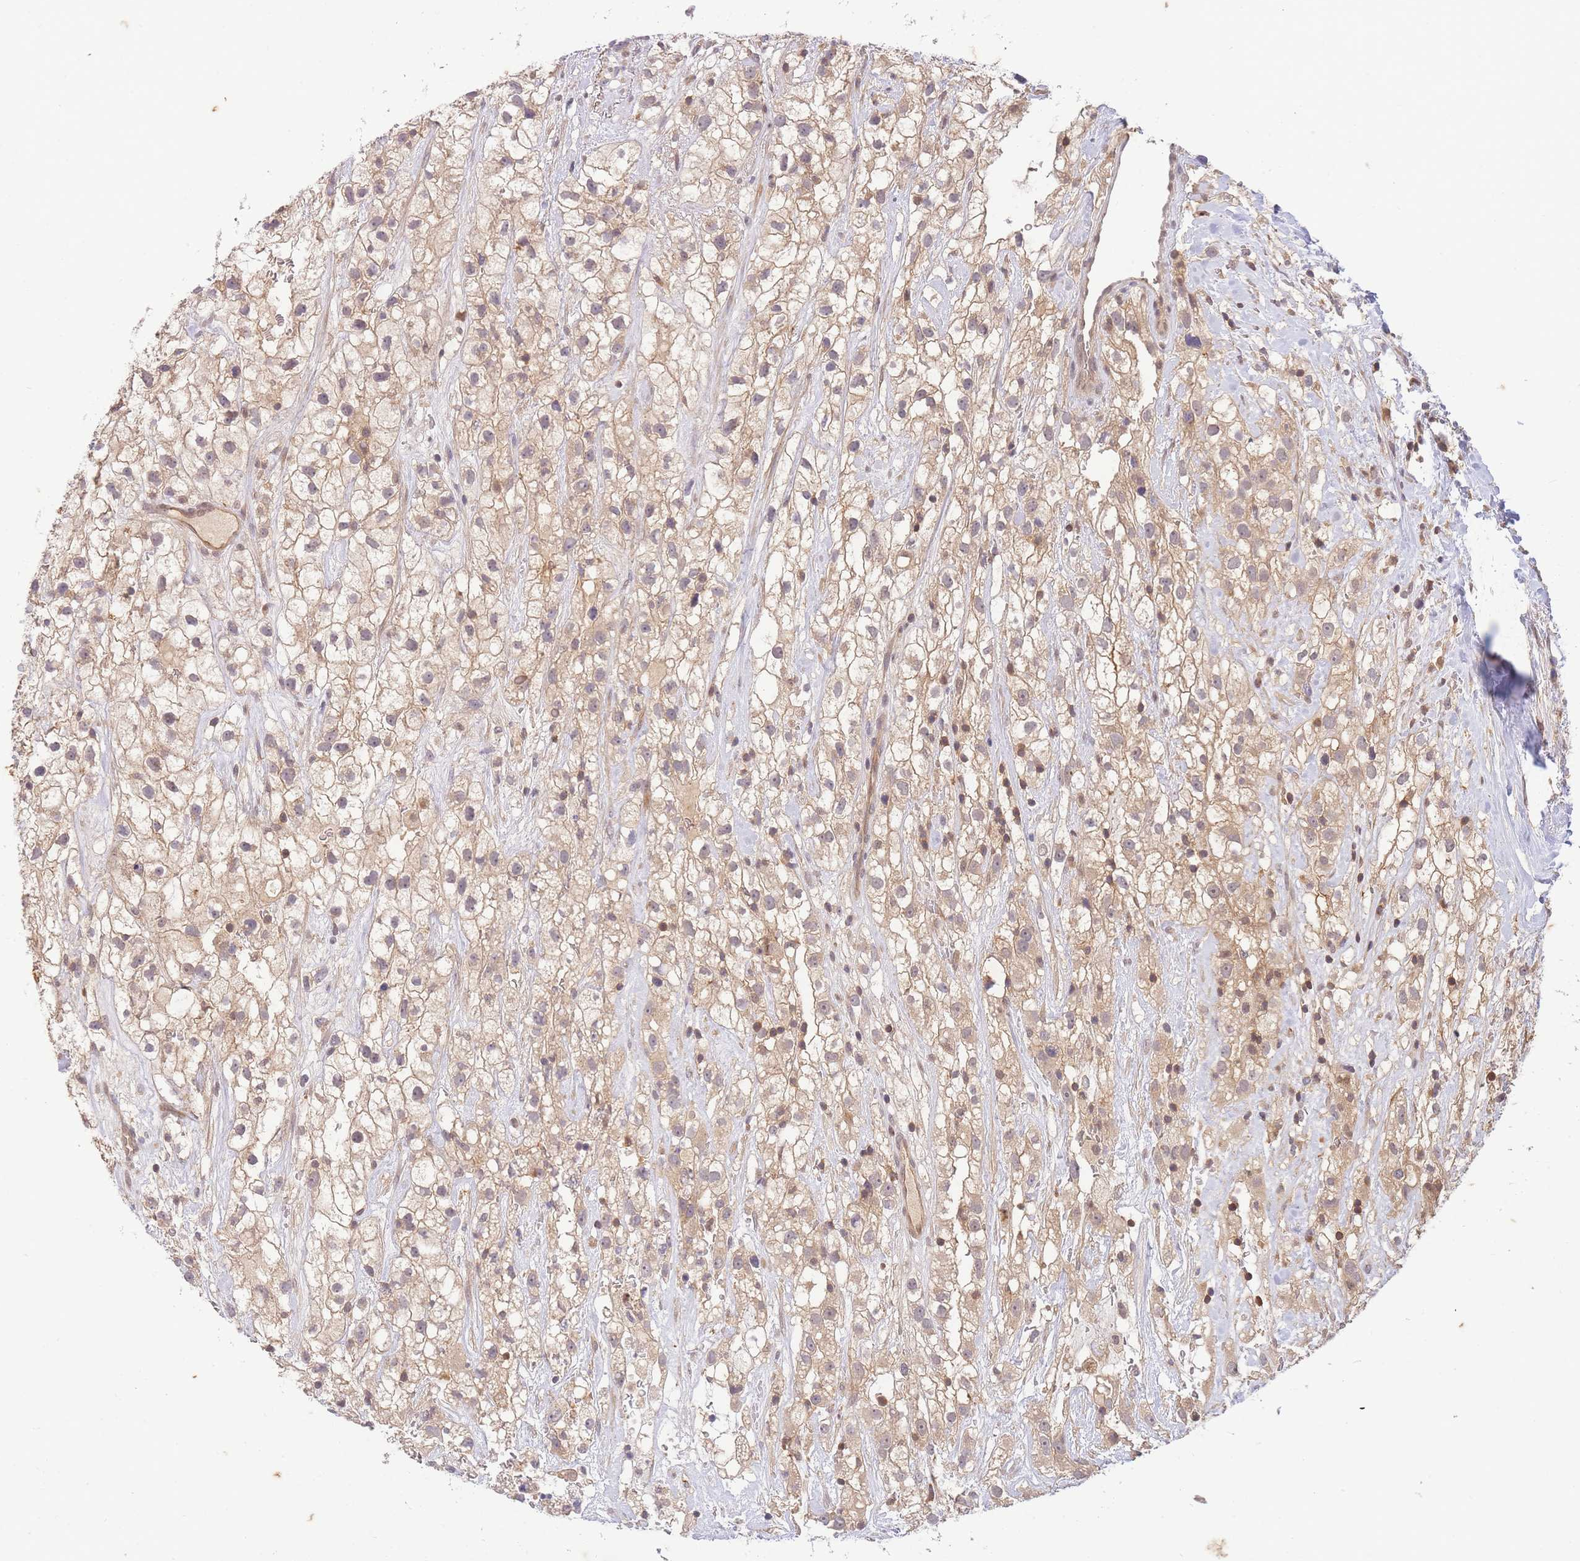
{"staining": {"intensity": "weak", "quantity": ">75%", "location": "cytoplasmic/membranous"}, "tissue": "renal cancer", "cell_type": "Tumor cells", "image_type": "cancer", "snomed": [{"axis": "morphology", "description": "Adenocarcinoma, NOS"}, {"axis": "topography", "description": "Kidney"}], "caption": "Renal cancer stained with DAB immunohistochemistry (IHC) displays low levels of weak cytoplasmic/membranous staining in approximately >75% of tumor cells.", "gene": "ST8SIA4", "patient": {"sex": "male", "age": 59}}